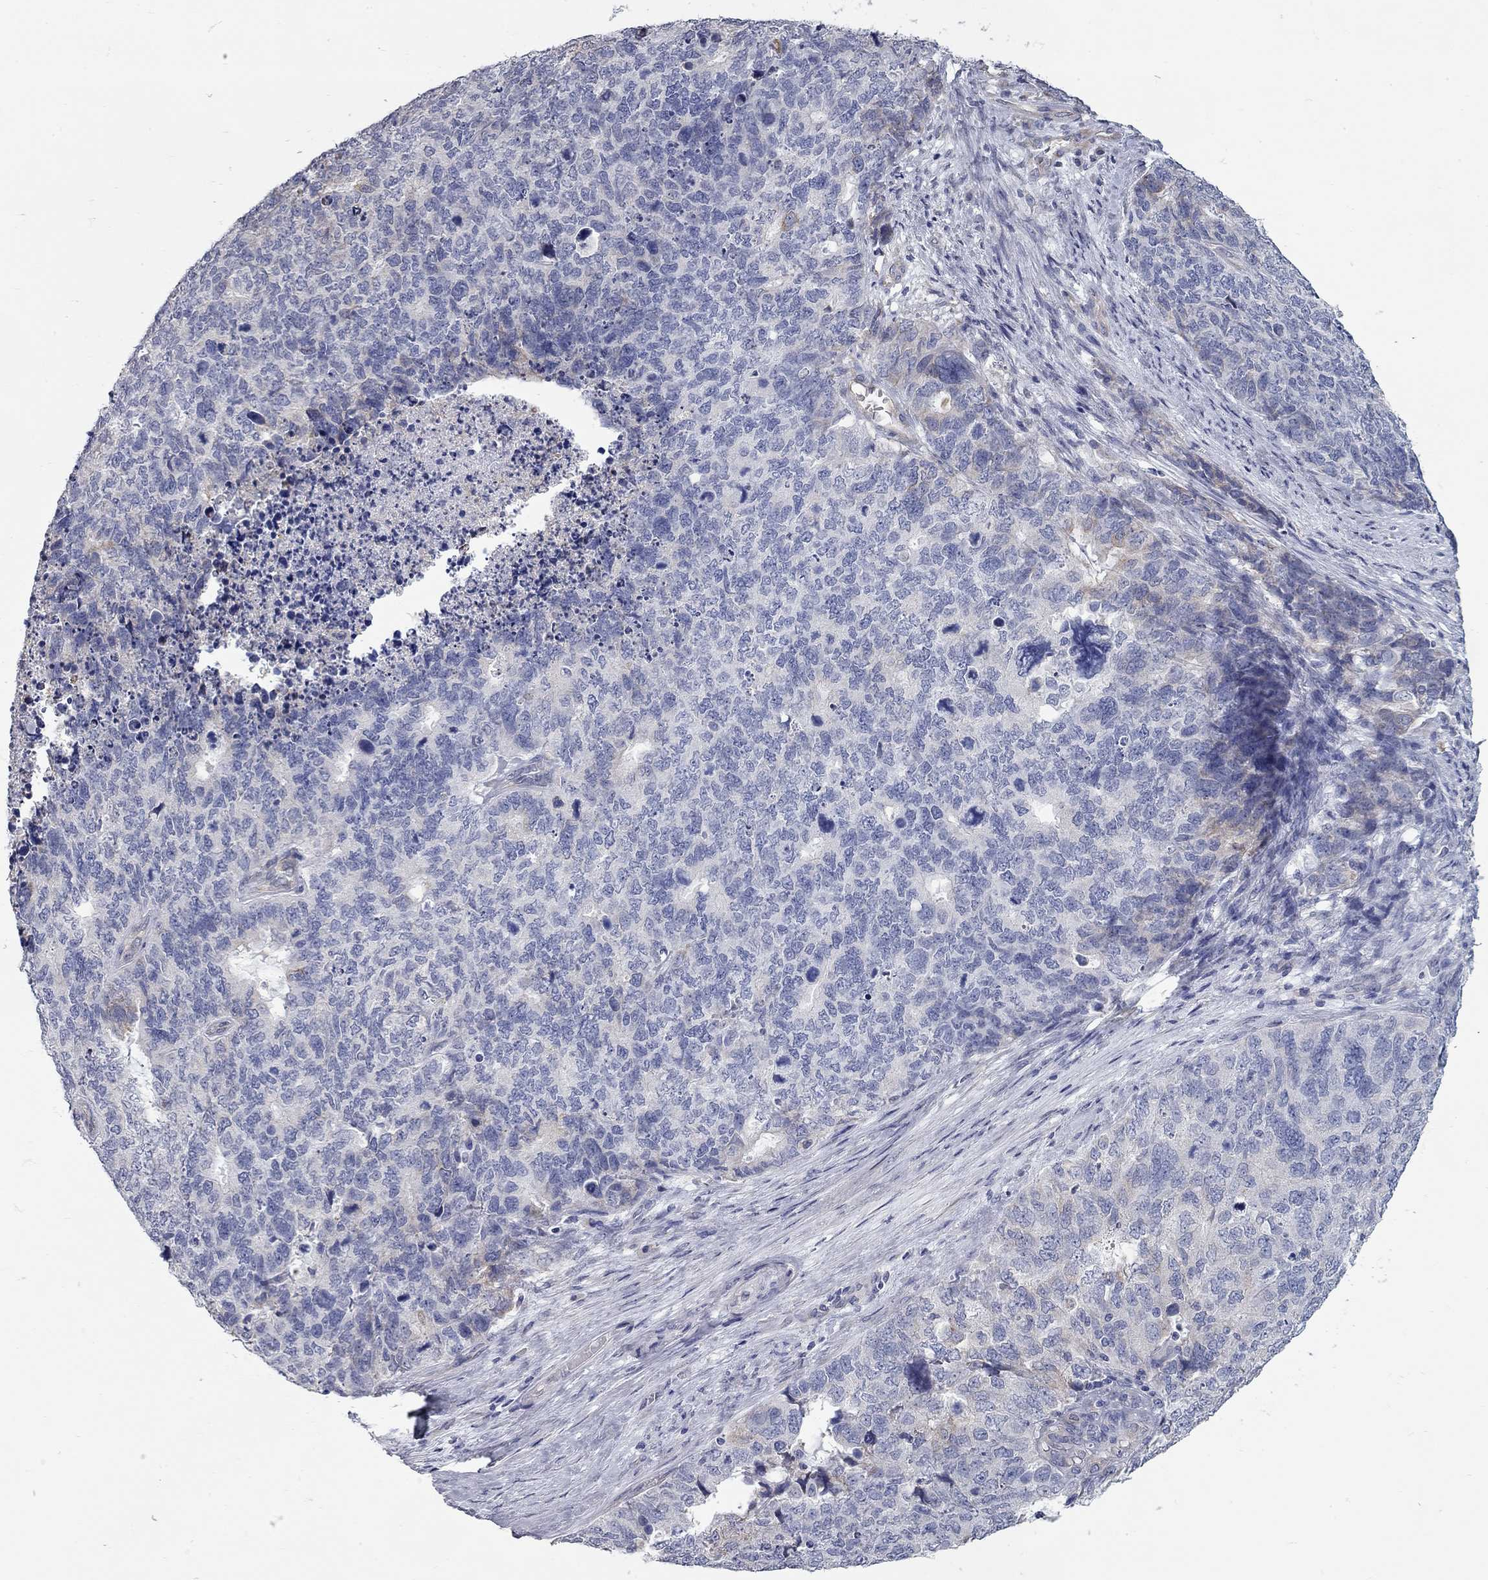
{"staining": {"intensity": "negative", "quantity": "none", "location": "none"}, "tissue": "cervical cancer", "cell_type": "Tumor cells", "image_type": "cancer", "snomed": [{"axis": "morphology", "description": "Squamous cell carcinoma, NOS"}, {"axis": "topography", "description": "Cervix"}], "caption": "There is no significant positivity in tumor cells of cervical cancer (squamous cell carcinoma).", "gene": "XAGE2", "patient": {"sex": "female", "age": 63}}